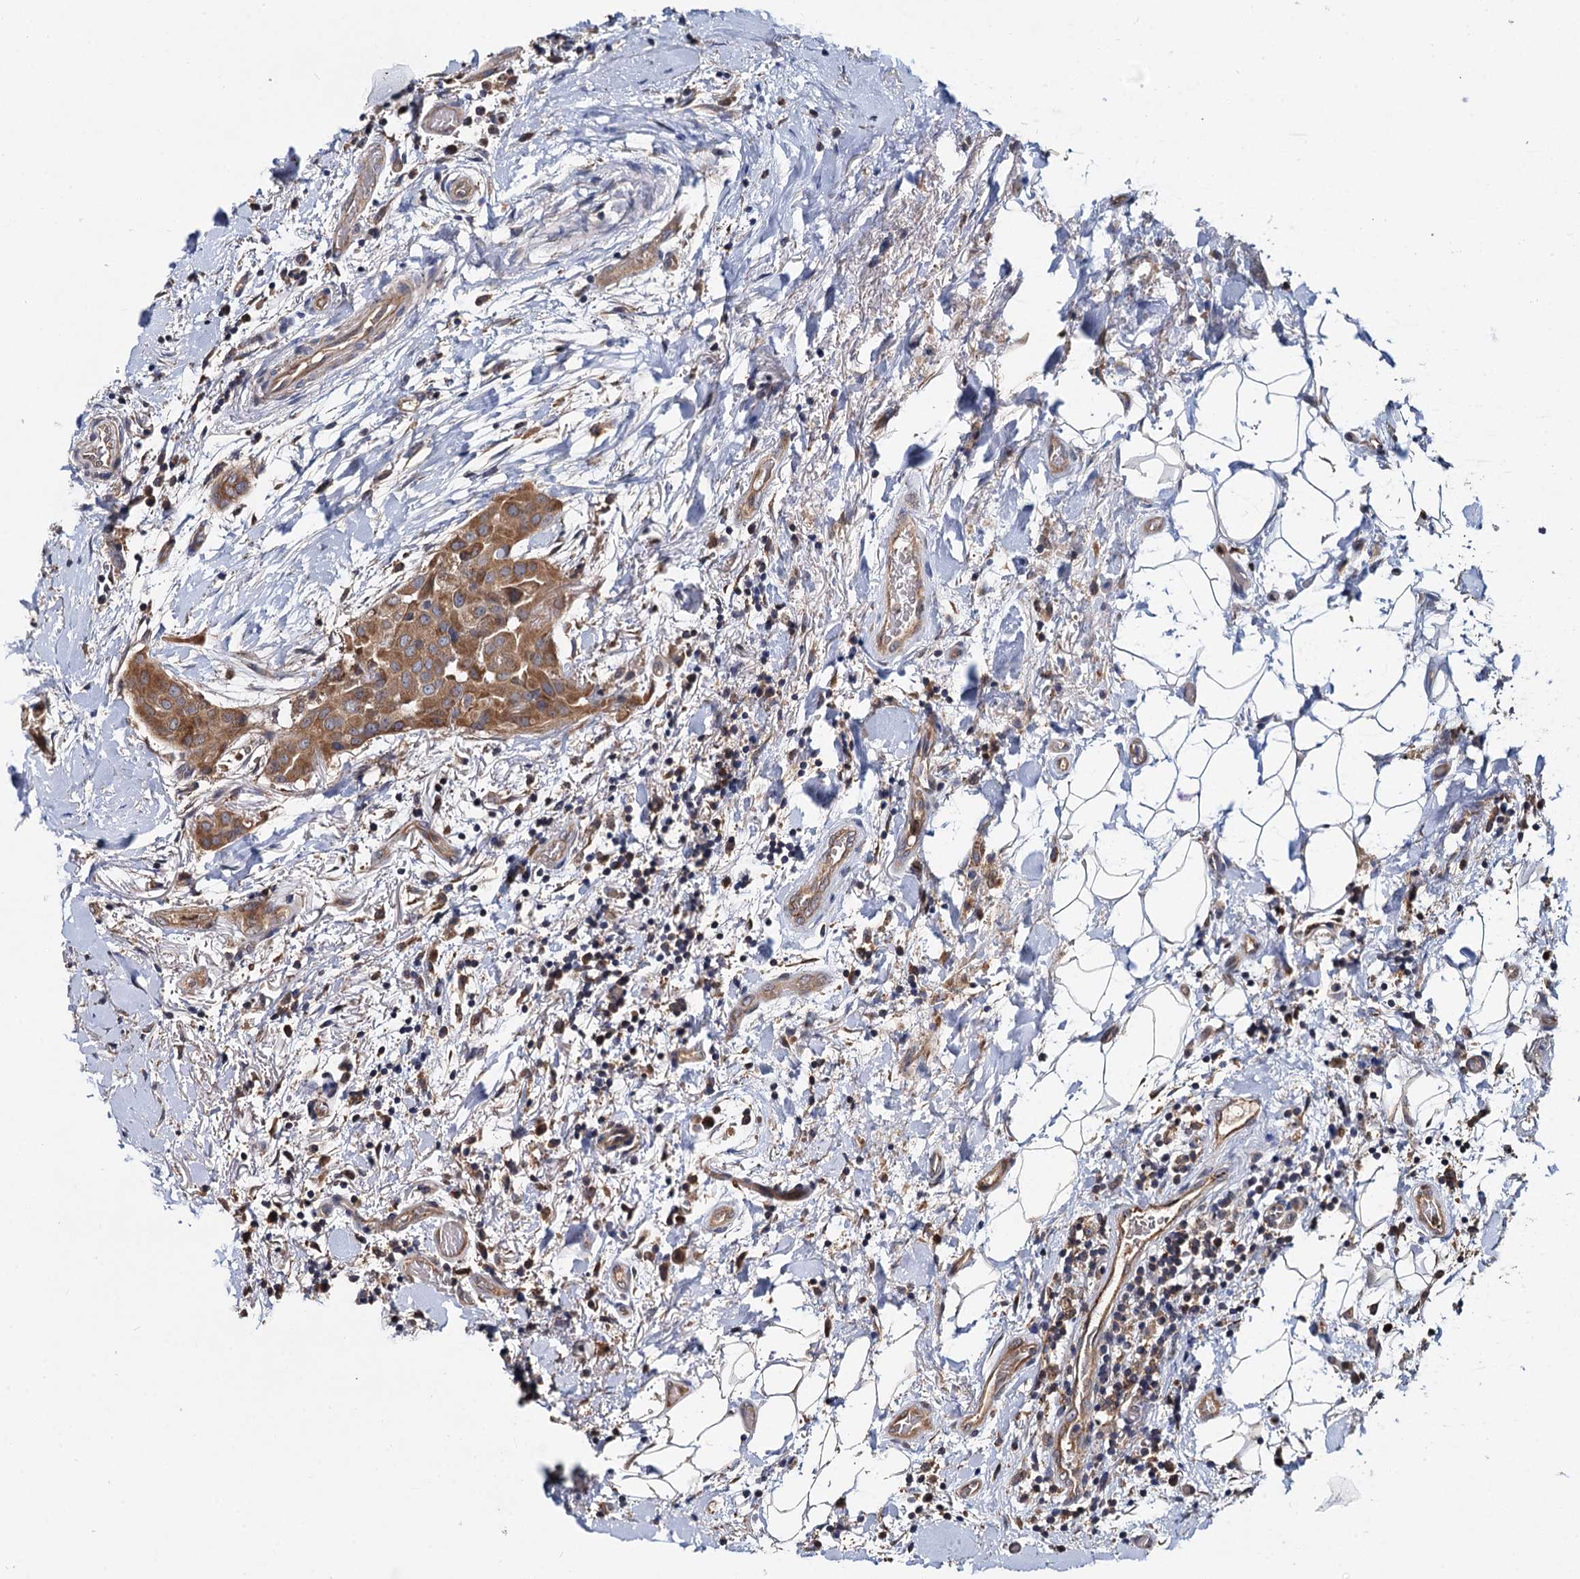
{"staining": {"intensity": "moderate", "quantity": ">75%", "location": "cytoplasmic/membranous"}, "tissue": "thyroid cancer", "cell_type": "Tumor cells", "image_type": "cancer", "snomed": [{"axis": "morphology", "description": "Papillary adenocarcinoma, NOS"}, {"axis": "topography", "description": "Thyroid gland"}], "caption": "The photomicrograph demonstrates a brown stain indicating the presence of a protein in the cytoplasmic/membranous of tumor cells in thyroid cancer (papillary adenocarcinoma).", "gene": "CEP192", "patient": {"sex": "male", "age": 33}}